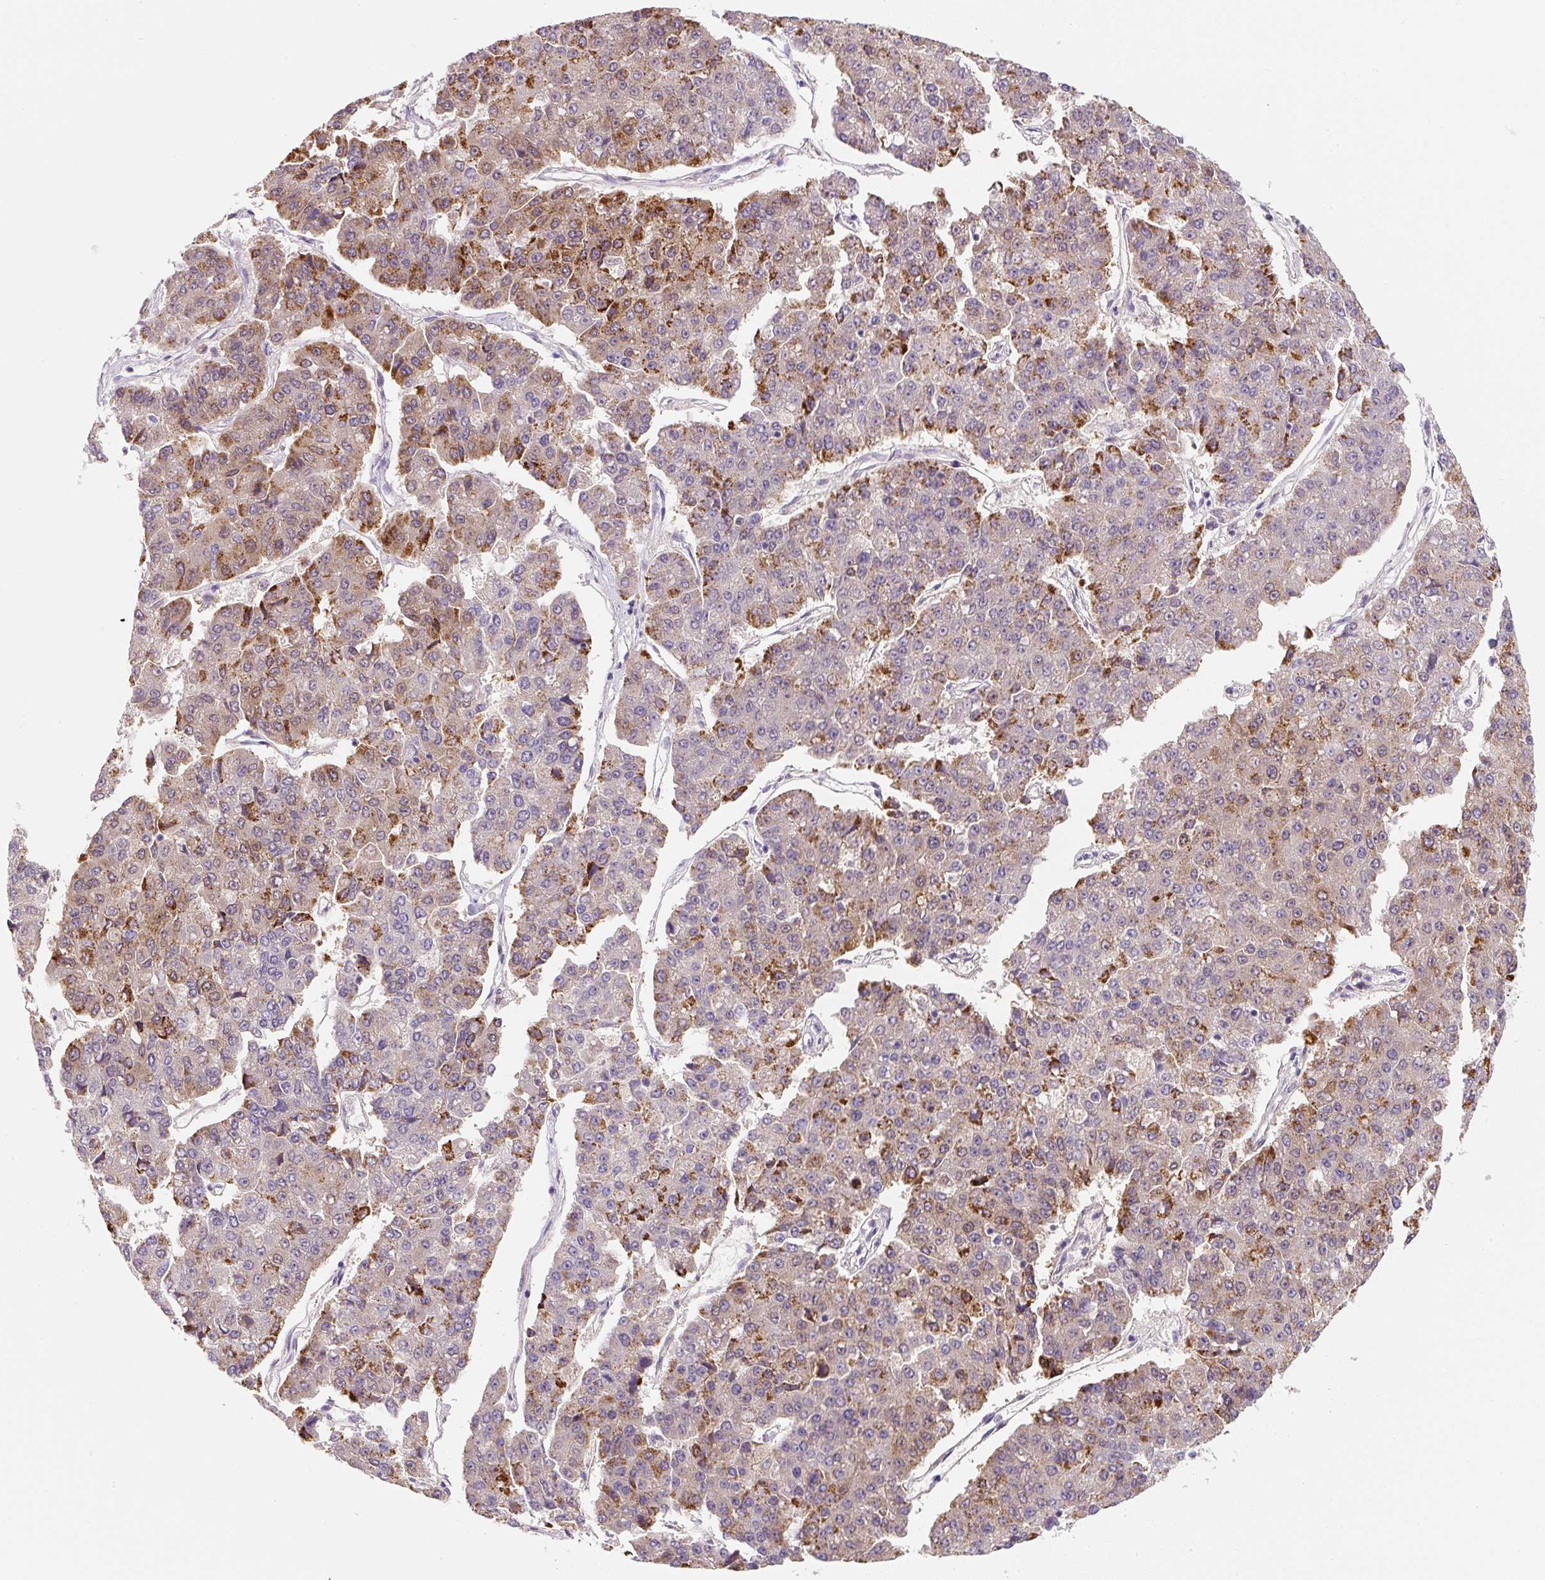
{"staining": {"intensity": "strong", "quantity": "25%-75%", "location": "cytoplasmic/membranous"}, "tissue": "pancreatic cancer", "cell_type": "Tumor cells", "image_type": "cancer", "snomed": [{"axis": "morphology", "description": "Adenocarcinoma, NOS"}, {"axis": "topography", "description": "Pancreas"}], "caption": "Immunohistochemical staining of human pancreatic cancer (adenocarcinoma) displays strong cytoplasmic/membranous protein staining in approximately 25%-75% of tumor cells. (DAB IHC with brightfield microscopy, high magnification).", "gene": "PLA2G4A", "patient": {"sex": "male", "age": 50}}